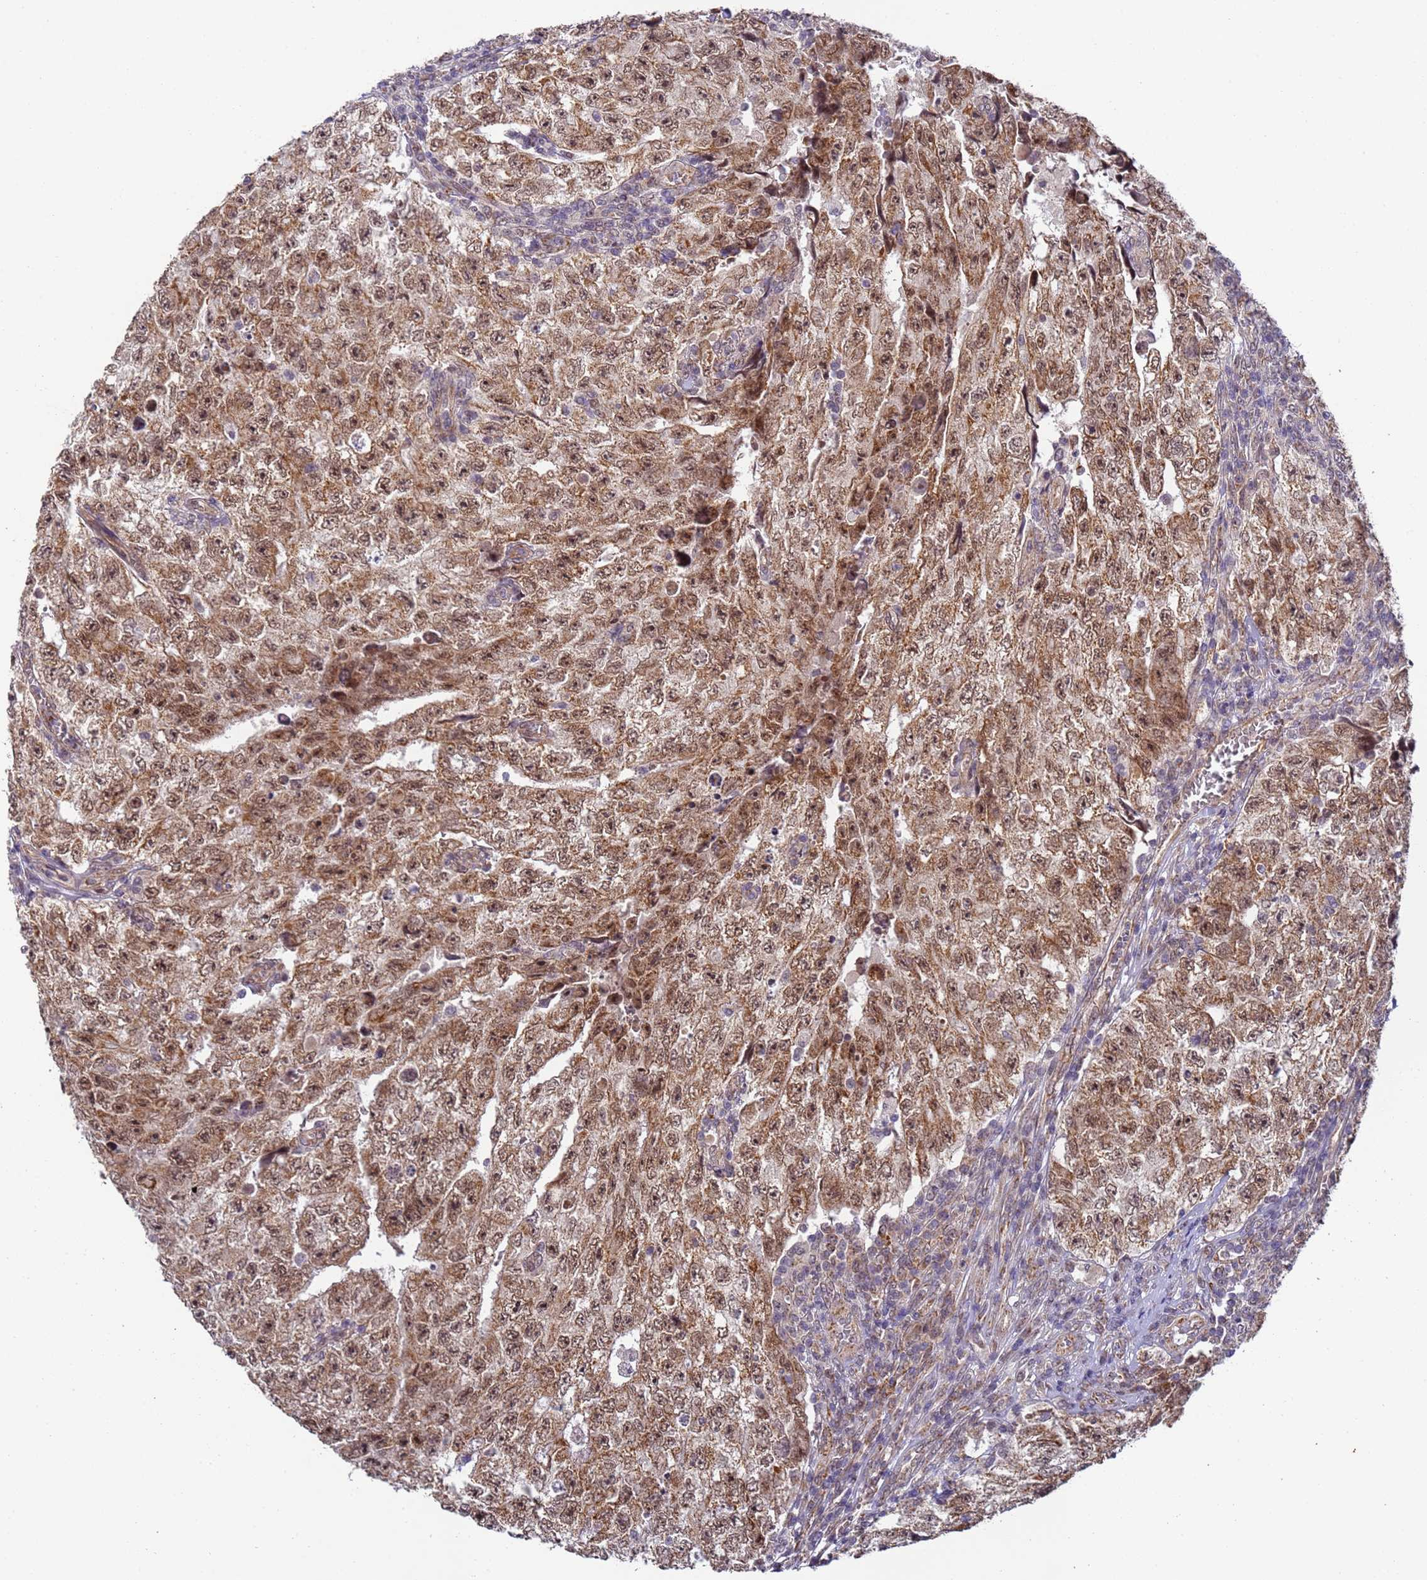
{"staining": {"intensity": "moderate", "quantity": ">75%", "location": "cytoplasmic/membranous,nuclear"}, "tissue": "testis cancer", "cell_type": "Tumor cells", "image_type": "cancer", "snomed": [{"axis": "morphology", "description": "Carcinoma, Embryonal, NOS"}, {"axis": "topography", "description": "Testis"}], "caption": "Immunohistochemical staining of embryonal carcinoma (testis) shows medium levels of moderate cytoplasmic/membranous and nuclear expression in about >75% of tumor cells.", "gene": "RAPGEF3", "patient": {"sex": "male", "age": 17}}